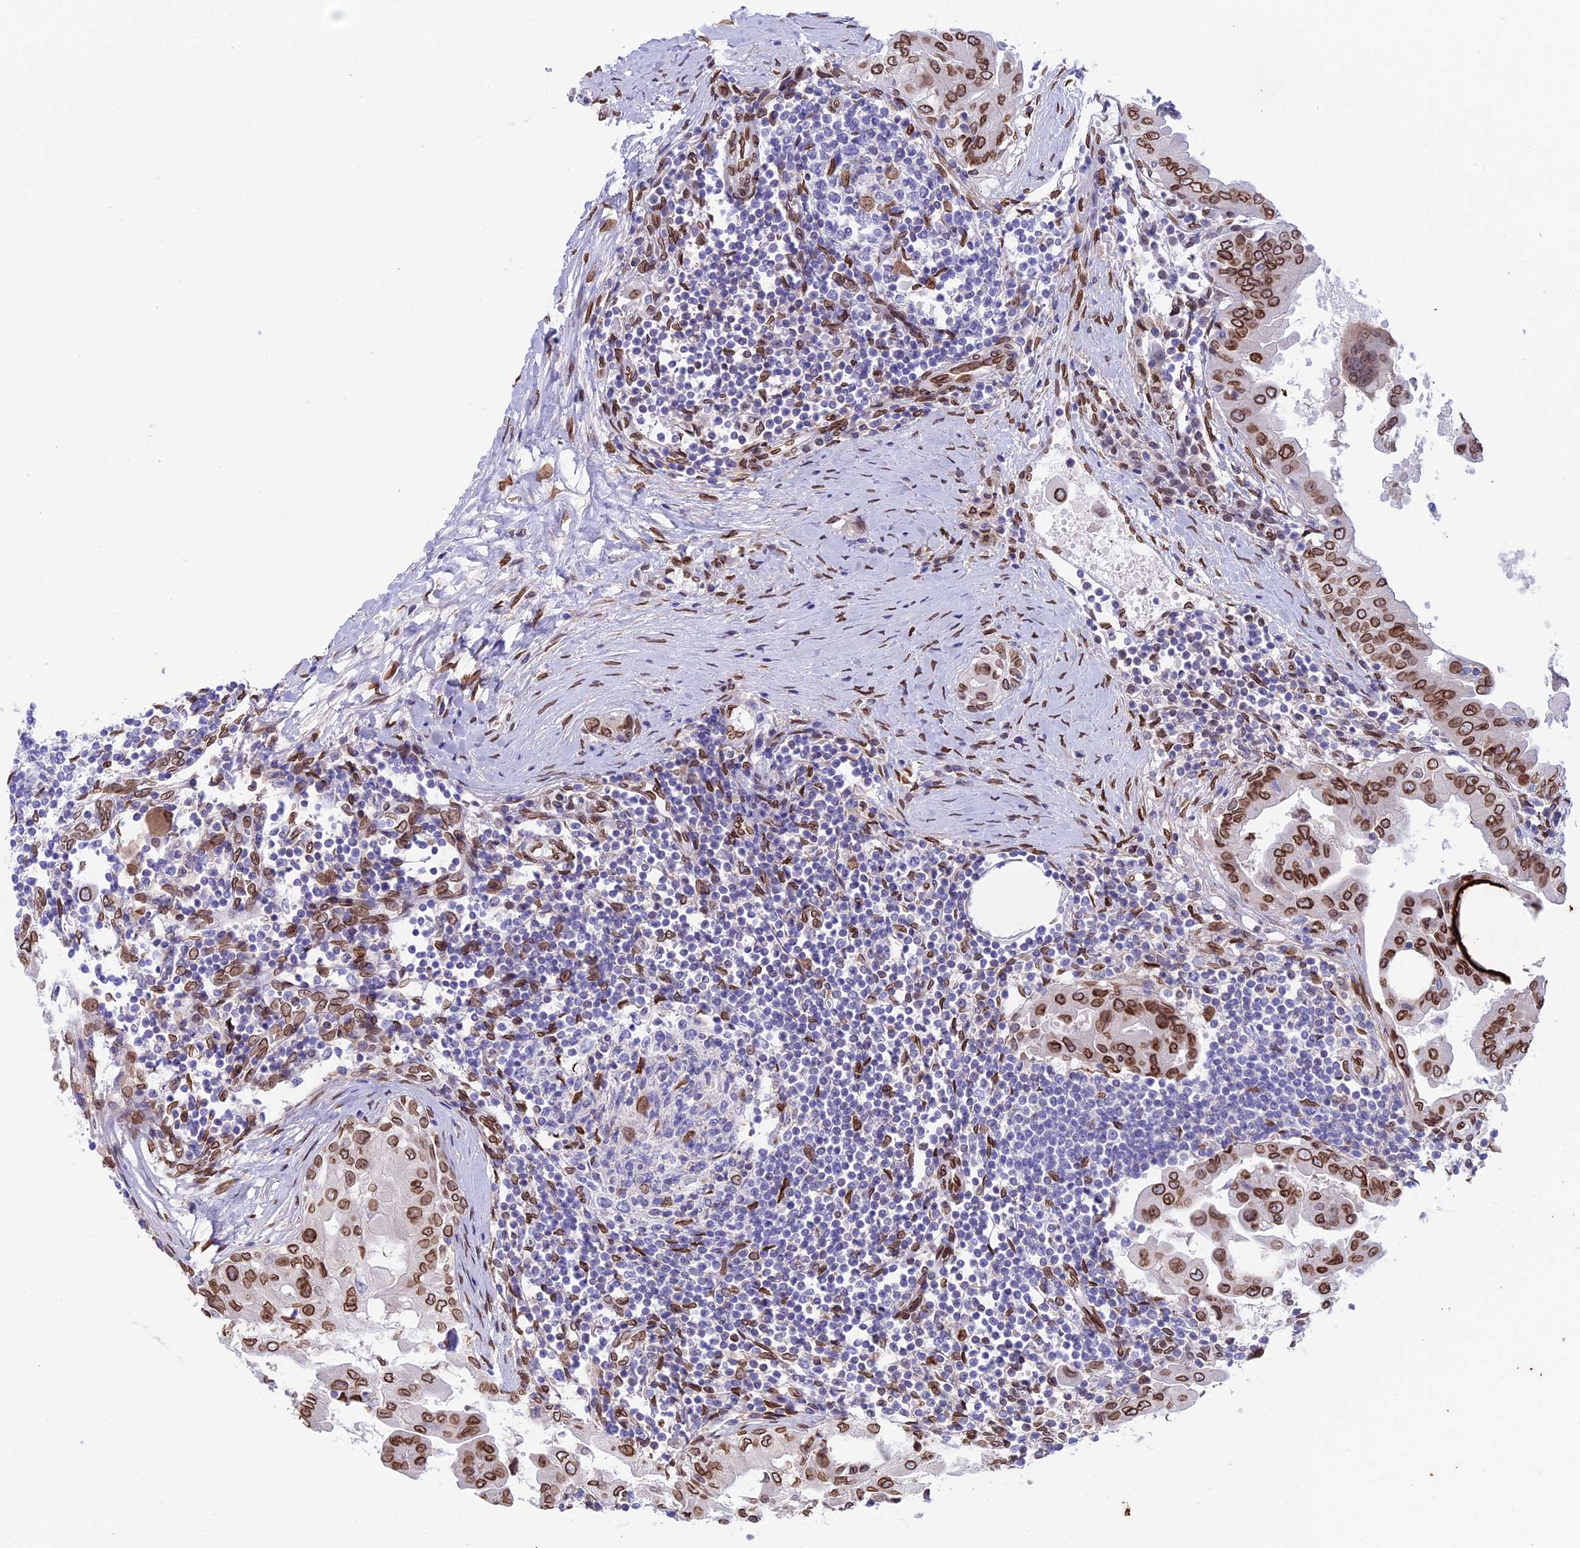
{"staining": {"intensity": "moderate", "quantity": ">75%", "location": "cytoplasmic/membranous,nuclear"}, "tissue": "thyroid cancer", "cell_type": "Tumor cells", "image_type": "cancer", "snomed": [{"axis": "morphology", "description": "Papillary adenocarcinoma, NOS"}, {"axis": "topography", "description": "Thyroid gland"}], "caption": "Immunohistochemistry (IHC) of human thyroid cancer demonstrates medium levels of moderate cytoplasmic/membranous and nuclear staining in approximately >75% of tumor cells. The staining is performed using DAB brown chromogen to label protein expression. The nuclei are counter-stained blue using hematoxylin.", "gene": "TMPRSS7", "patient": {"sex": "male", "age": 33}}